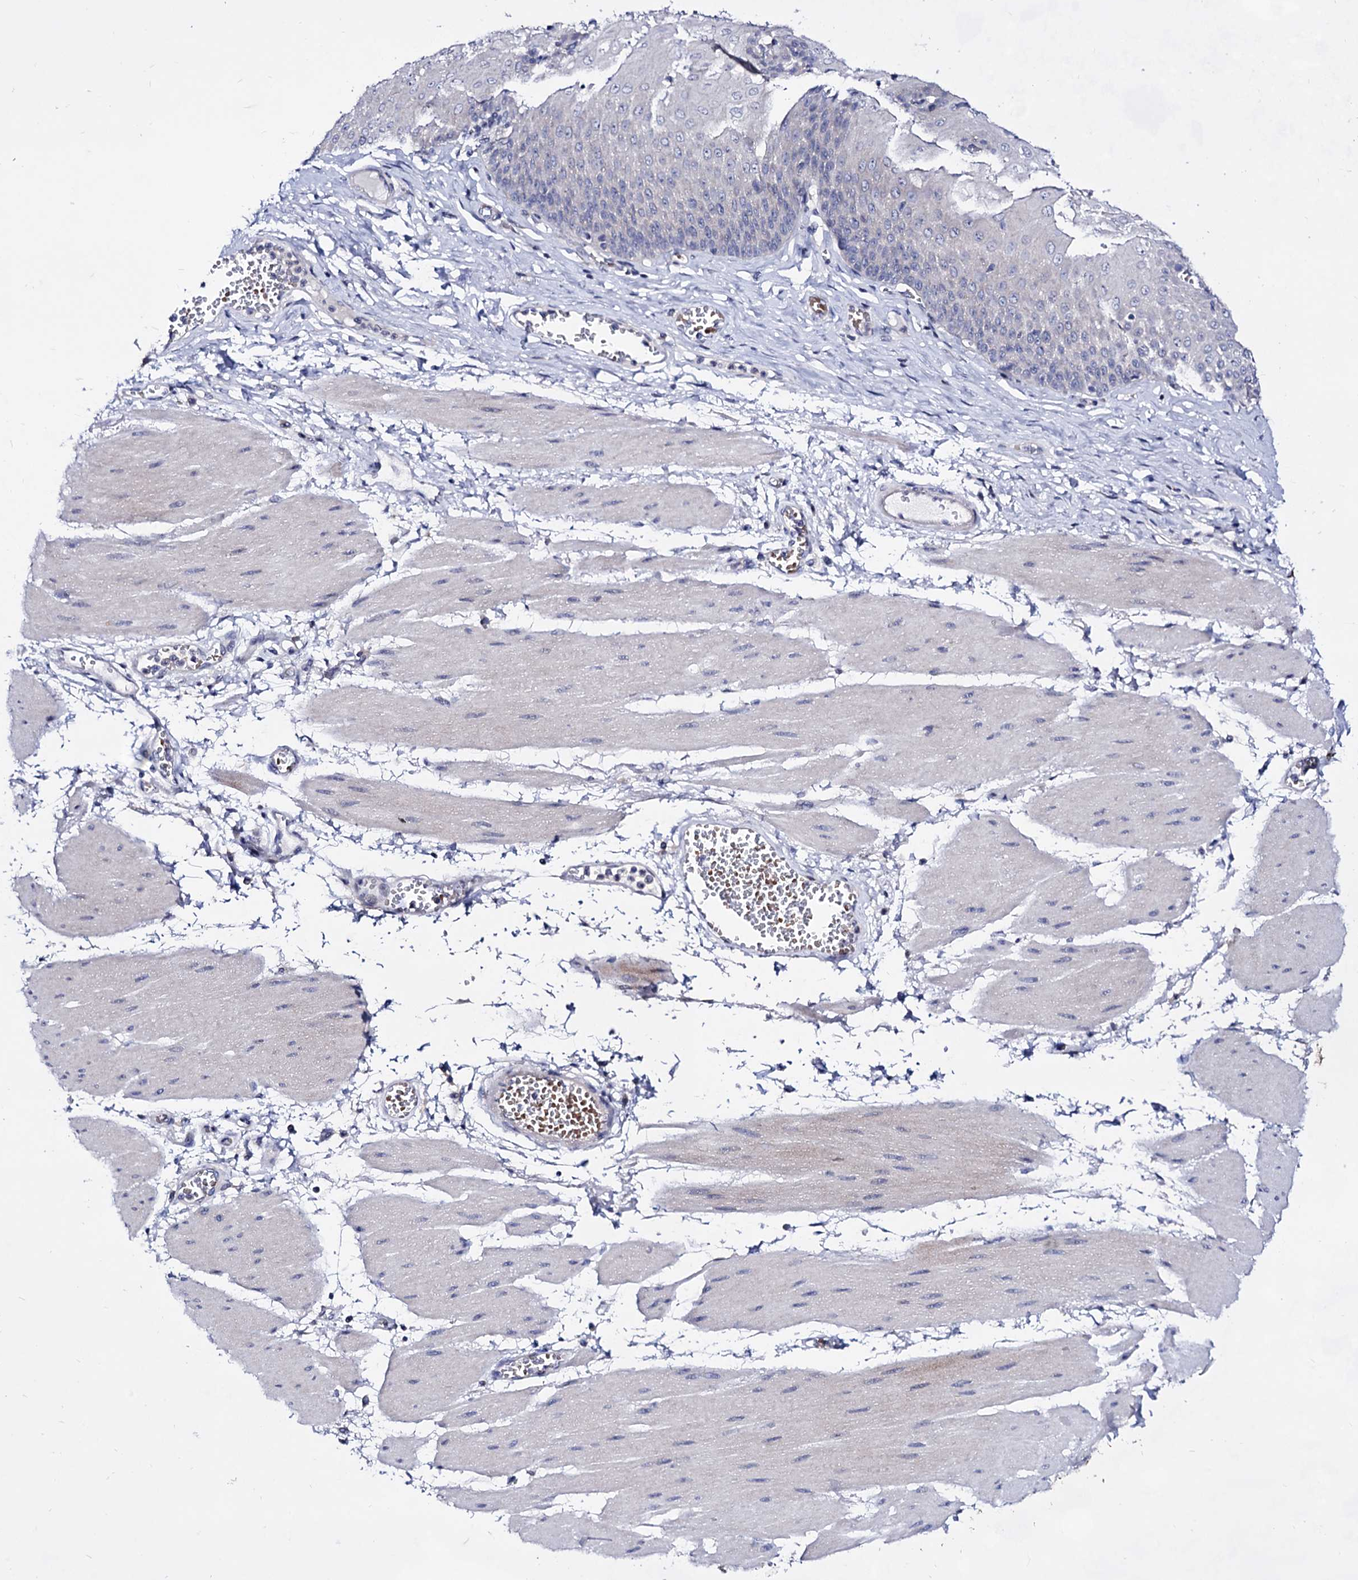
{"staining": {"intensity": "weak", "quantity": "<25%", "location": "cytoplasmic/membranous"}, "tissue": "esophagus", "cell_type": "Squamous epithelial cells", "image_type": "normal", "snomed": [{"axis": "morphology", "description": "Normal tissue, NOS"}, {"axis": "topography", "description": "Esophagus"}], "caption": "DAB (3,3'-diaminobenzidine) immunohistochemical staining of benign esophagus demonstrates no significant positivity in squamous epithelial cells. (Immunohistochemistry (ihc), brightfield microscopy, high magnification).", "gene": "PLIN1", "patient": {"sex": "male", "age": 60}}